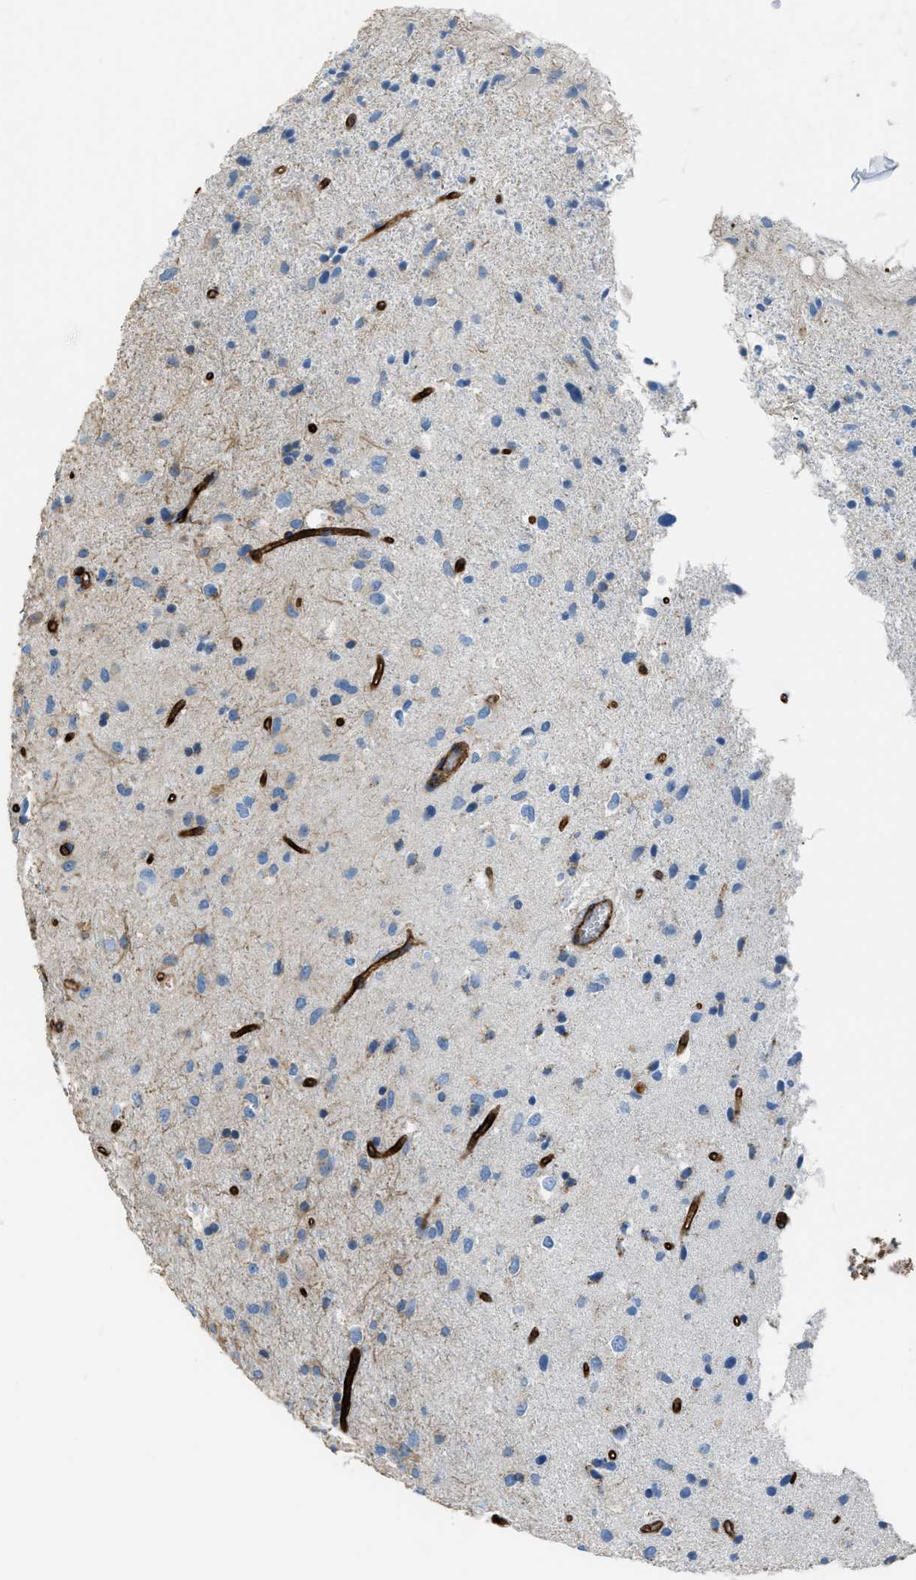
{"staining": {"intensity": "negative", "quantity": "none", "location": "none"}, "tissue": "glioma", "cell_type": "Tumor cells", "image_type": "cancer", "snomed": [{"axis": "morphology", "description": "Glioma, malignant, Low grade"}, {"axis": "topography", "description": "Brain"}], "caption": "Immunohistochemical staining of human malignant glioma (low-grade) shows no significant expression in tumor cells.", "gene": "SLC22A15", "patient": {"sex": "male", "age": 77}}